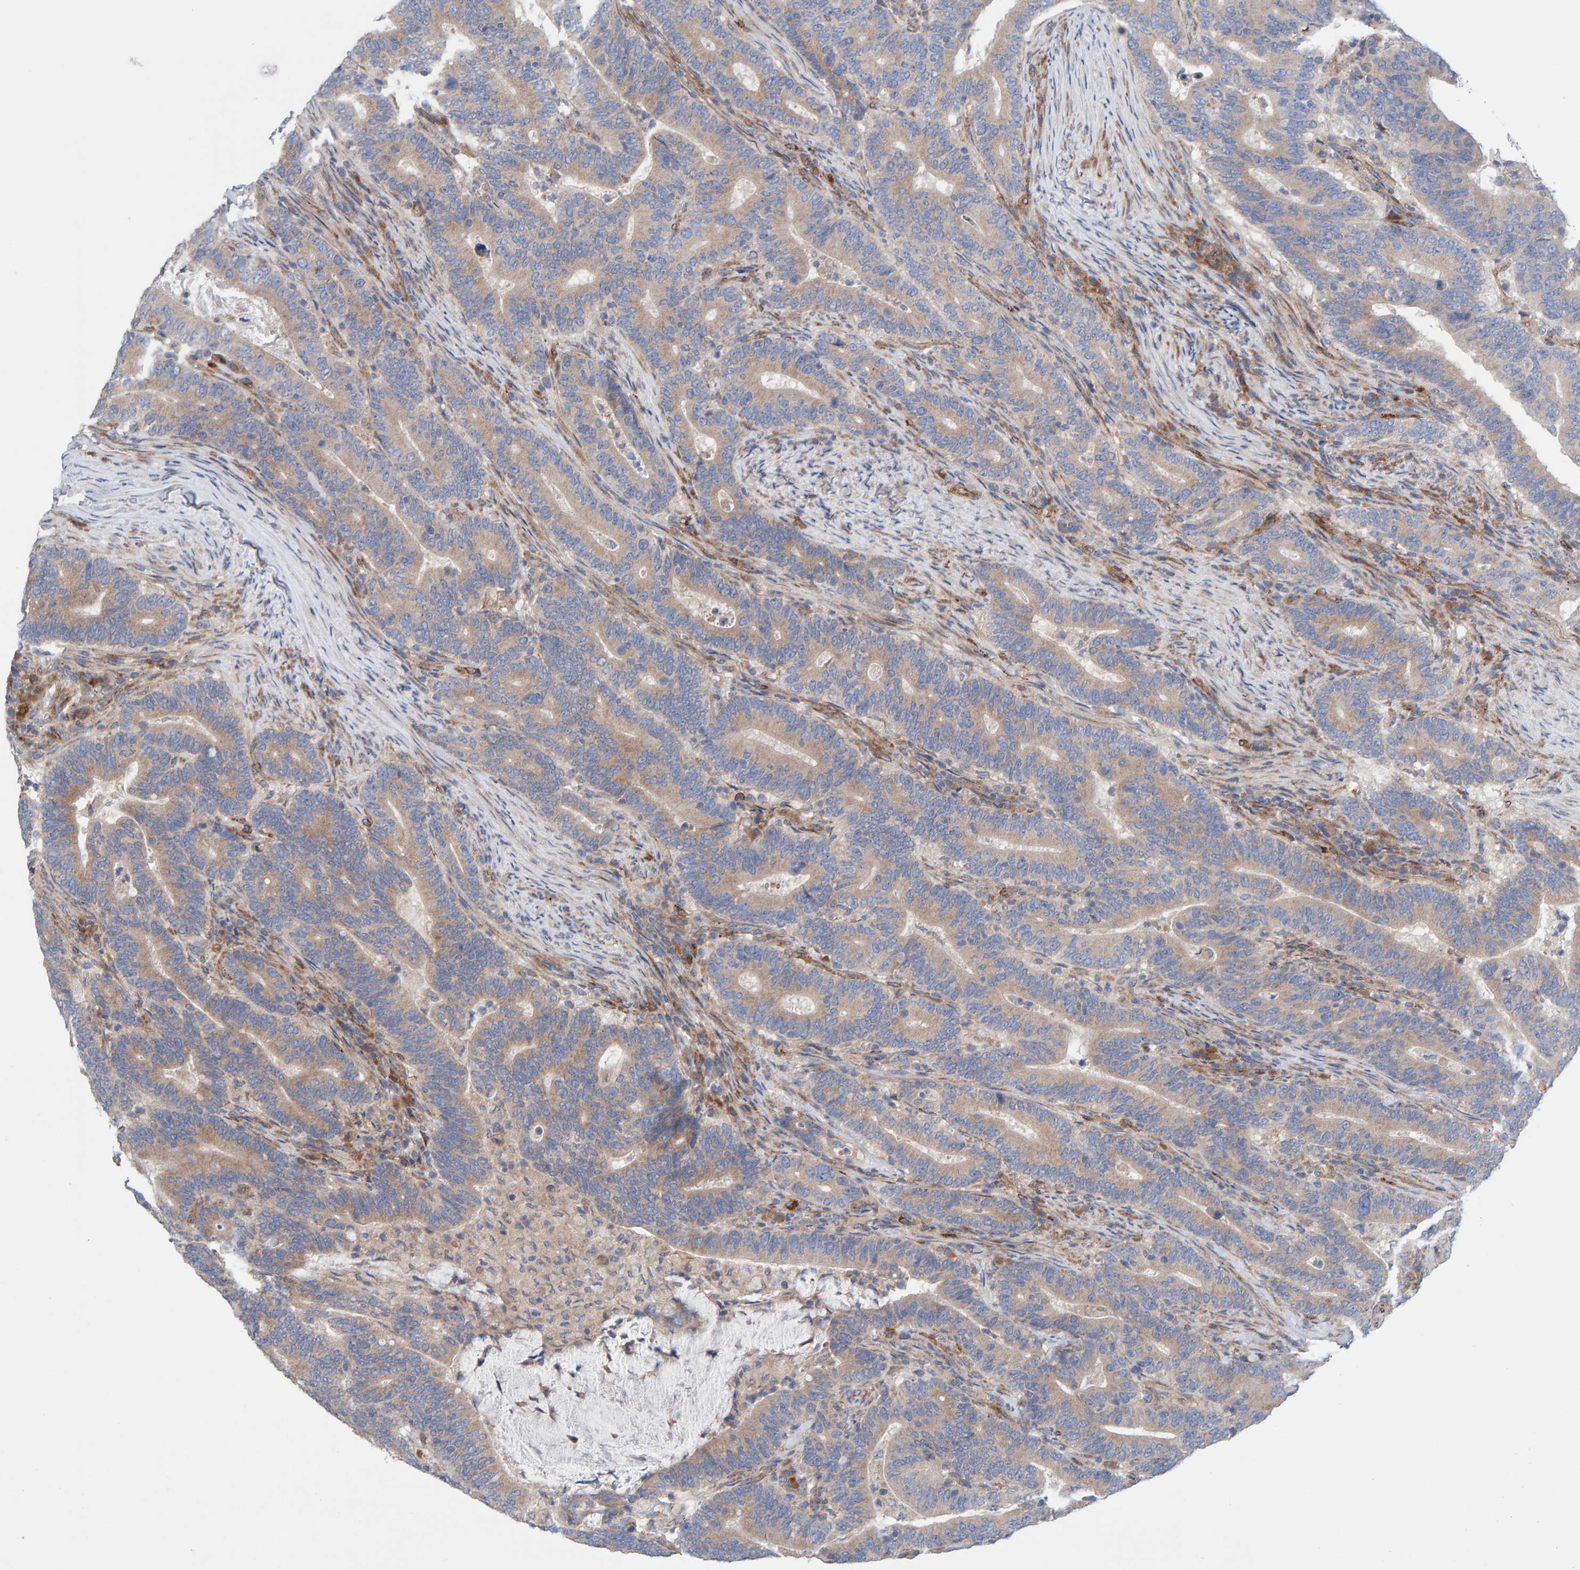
{"staining": {"intensity": "weak", "quantity": ">75%", "location": "cytoplasmic/membranous"}, "tissue": "colorectal cancer", "cell_type": "Tumor cells", "image_type": "cancer", "snomed": [{"axis": "morphology", "description": "Adenocarcinoma, NOS"}, {"axis": "topography", "description": "Colon"}], "caption": "DAB (3,3'-diaminobenzidine) immunohistochemical staining of human adenocarcinoma (colorectal) displays weak cytoplasmic/membranous protein staining in about >75% of tumor cells.", "gene": "CDK5RAP3", "patient": {"sex": "female", "age": 66}}